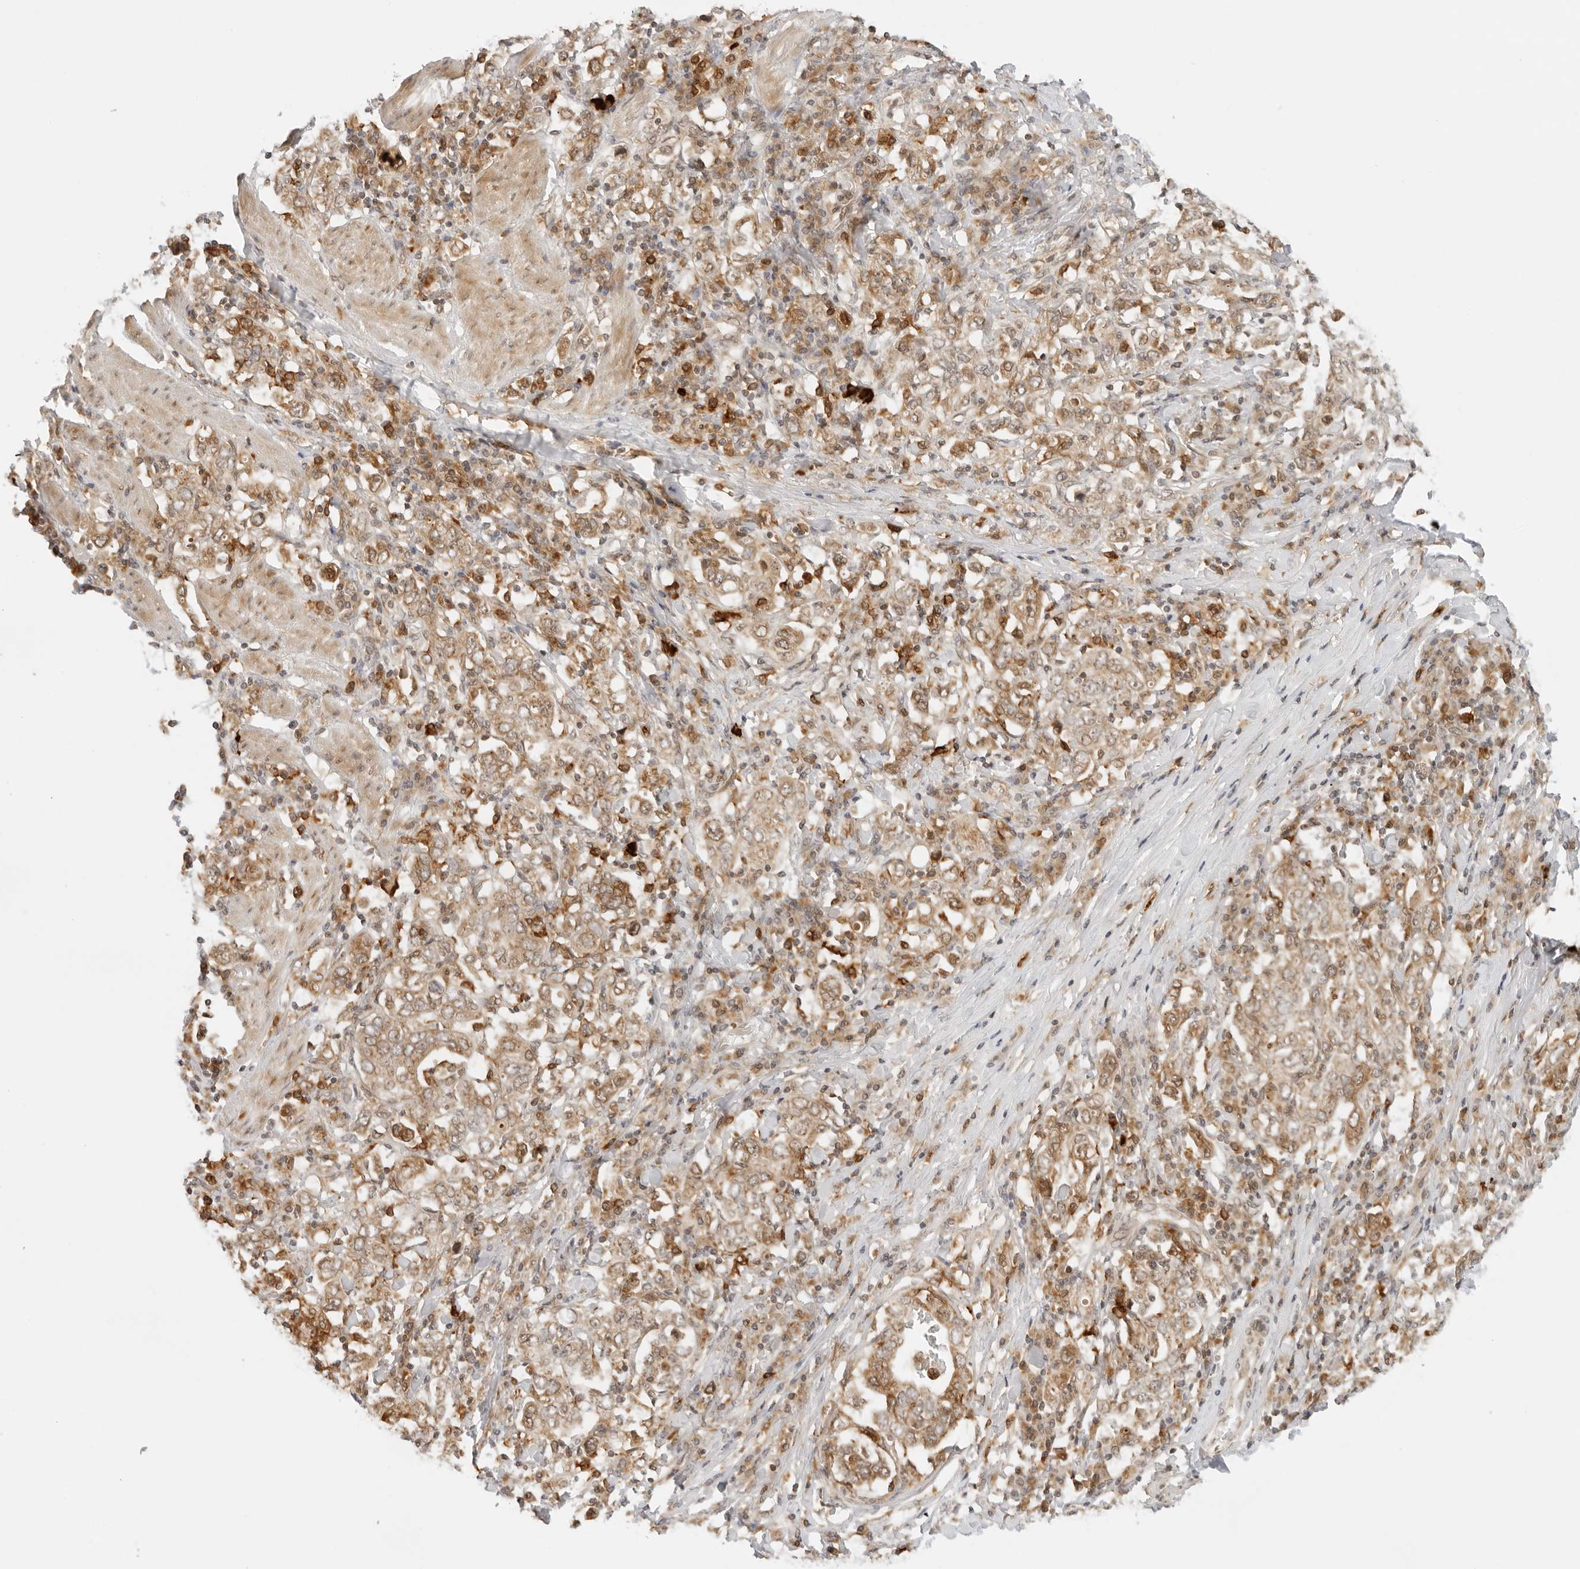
{"staining": {"intensity": "moderate", "quantity": ">75%", "location": "cytoplasmic/membranous"}, "tissue": "stomach cancer", "cell_type": "Tumor cells", "image_type": "cancer", "snomed": [{"axis": "morphology", "description": "Adenocarcinoma, NOS"}, {"axis": "topography", "description": "Stomach, upper"}], "caption": "Human stomach adenocarcinoma stained with a protein marker shows moderate staining in tumor cells.", "gene": "RC3H1", "patient": {"sex": "male", "age": 62}}